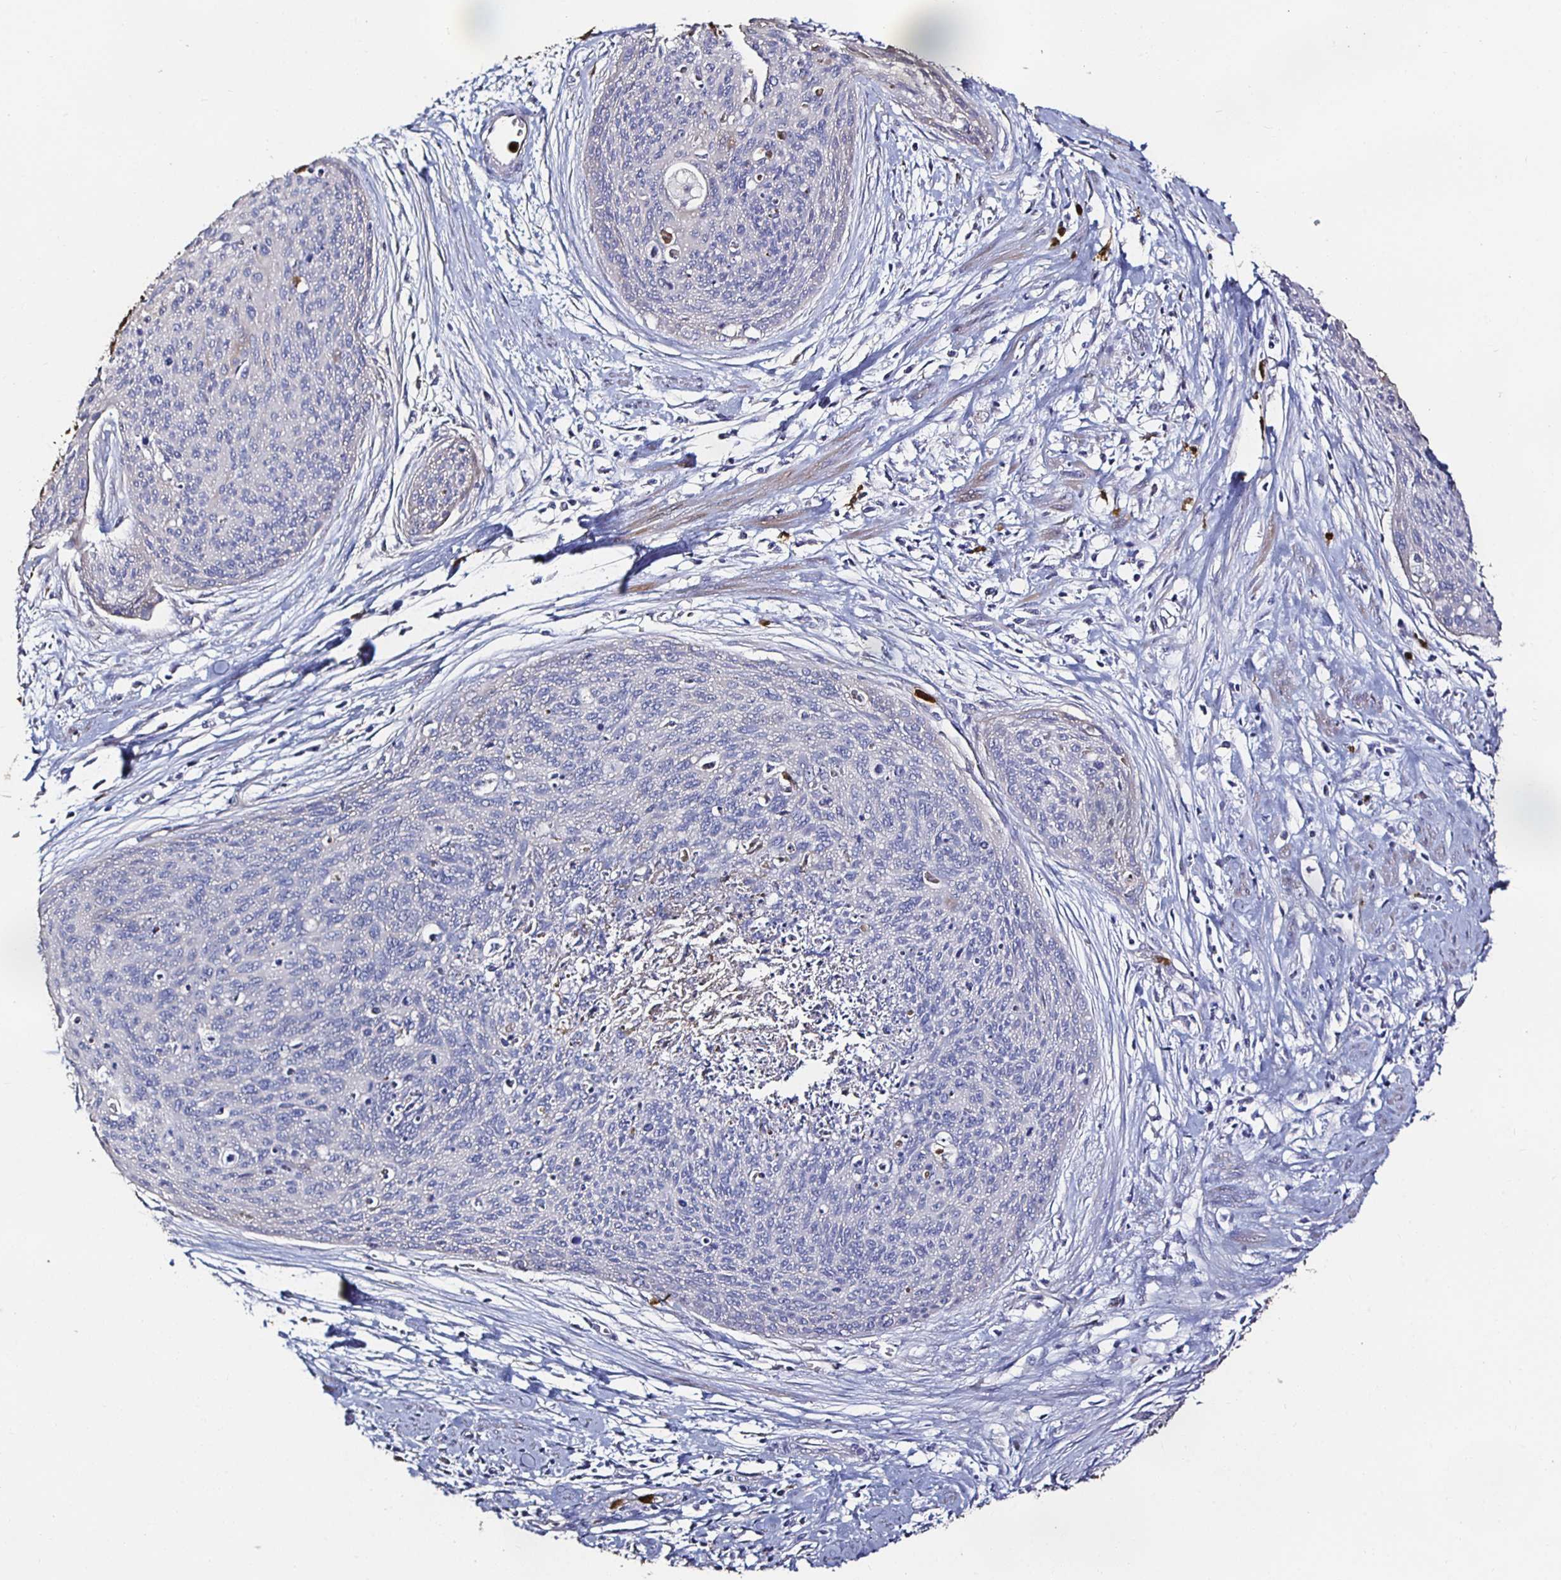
{"staining": {"intensity": "negative", "quantity": "none", "location": "none"}, "tissue": "cervical cancer", "cell_type": "Tumor cells", "image_type": "cancer", "snomed": [{"axis": "morphology", "description": "Squamous cell carcinoma, NOS"}, {"axis": "topography", "description": "Cervix"}], "caption": "Tumor cells show no significant protein expression in squamous cell carcinoma (cervical).", "gene": "TLR4", "patient": {"sex": "female", "age": 55}}